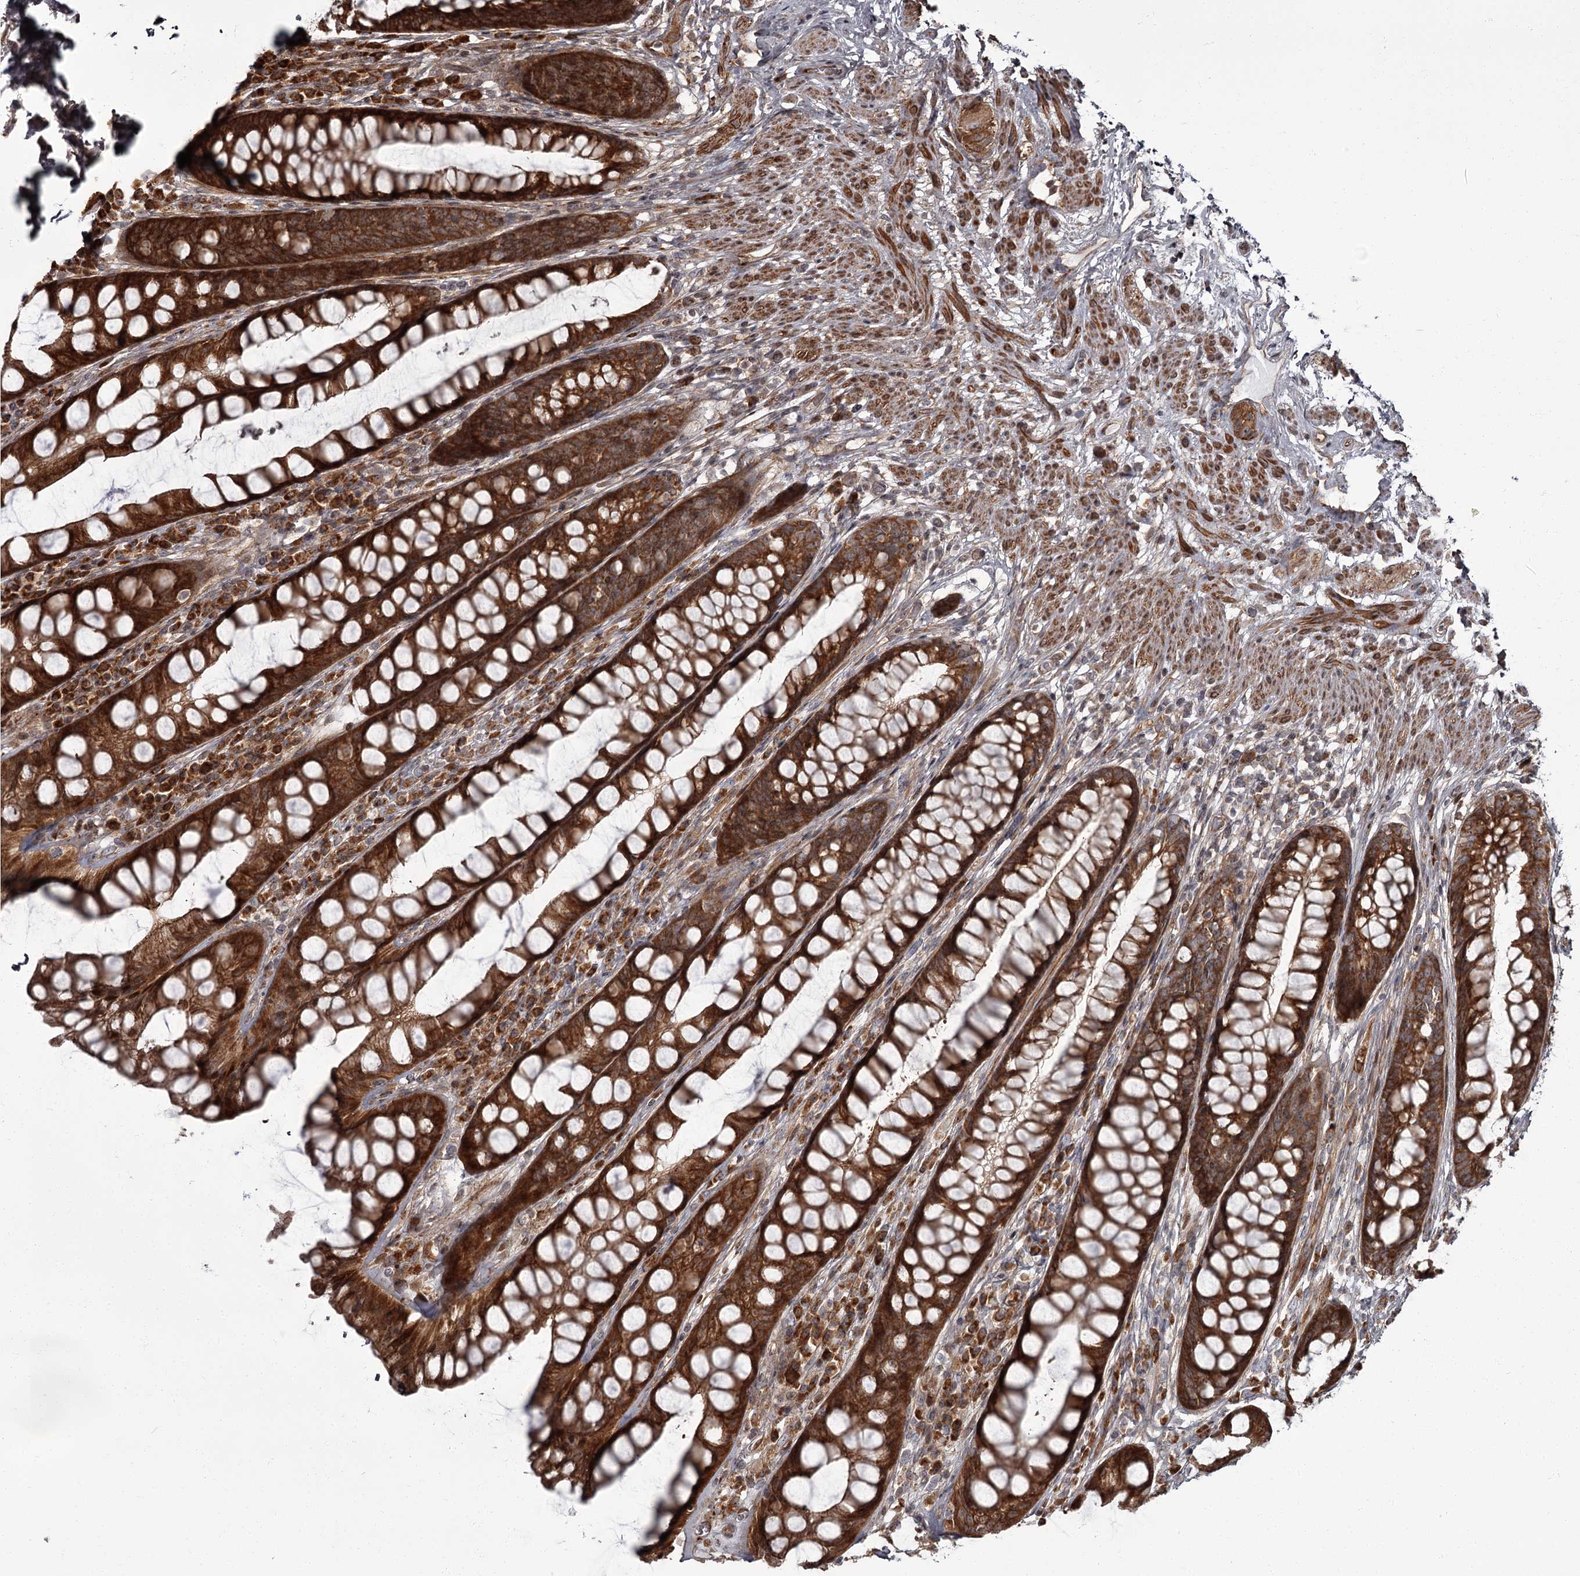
{"staining": {"intensity": "strong", "quantity": ">75%", "location": "cytoplasmic/membranous"}, "tissue": "rectum", "cell_type": "Glandular cells", "image_type": "normal", "snomed": [{"axis": "morphology", "description": "Normal tissue, NOS"}, {"axis": "topography", "description": "Rectum"}], "caption": "Protein staining displays strong cytoplasmic/membranous expression in about >75% of glandular cells in unremarkable rectum. (DAB = brown stain, brightfield microscopy at high magnification).", "gene": "THAP9", "patient": {"sex": "male", "age": 74}}